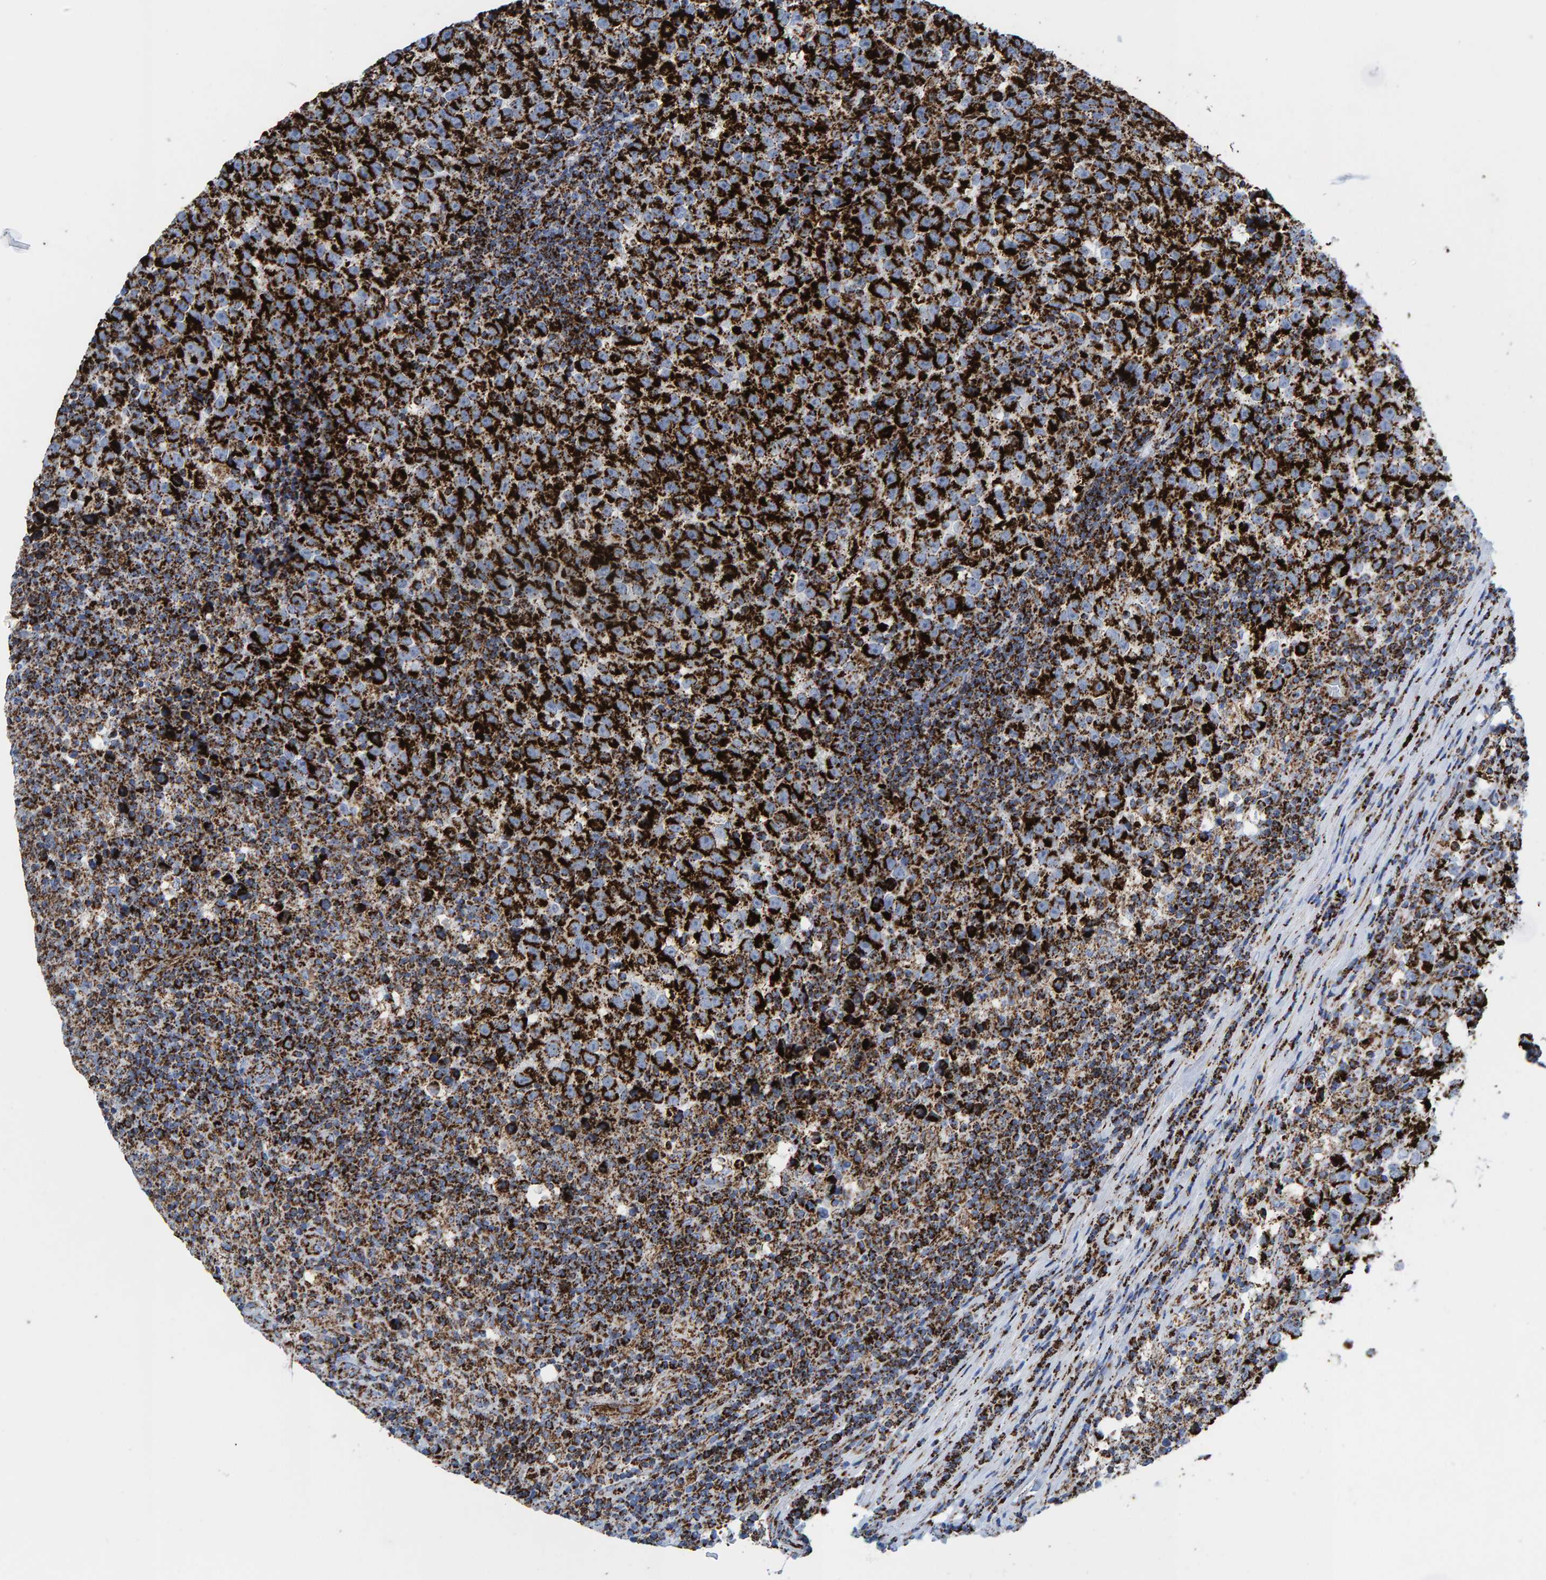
{"staining": {"intensity": "strong", "quantity": ">75%", "location": "cytoplasmic/membranous"}, "tissue": "testis cancer", "cell_type": "Tumor cells", "image_type": "cancer", "snomed": [{"axis": "morphology", "description": "Normal tissue, NOS"}, {"axis": "morphology", "description": "Seminoma, NOS"}, {"axis": "topography", "description": "Testis"}], "caption": "The histopathology image reveals immunohistochemical staining of seminoma (testis). There is strong cytoplasmic/membranous positivity is appreciated in approximately >75% of tumor cells.", "gene": "ENSG00000262660", "patient": {"sex": "male", "age": 43}}